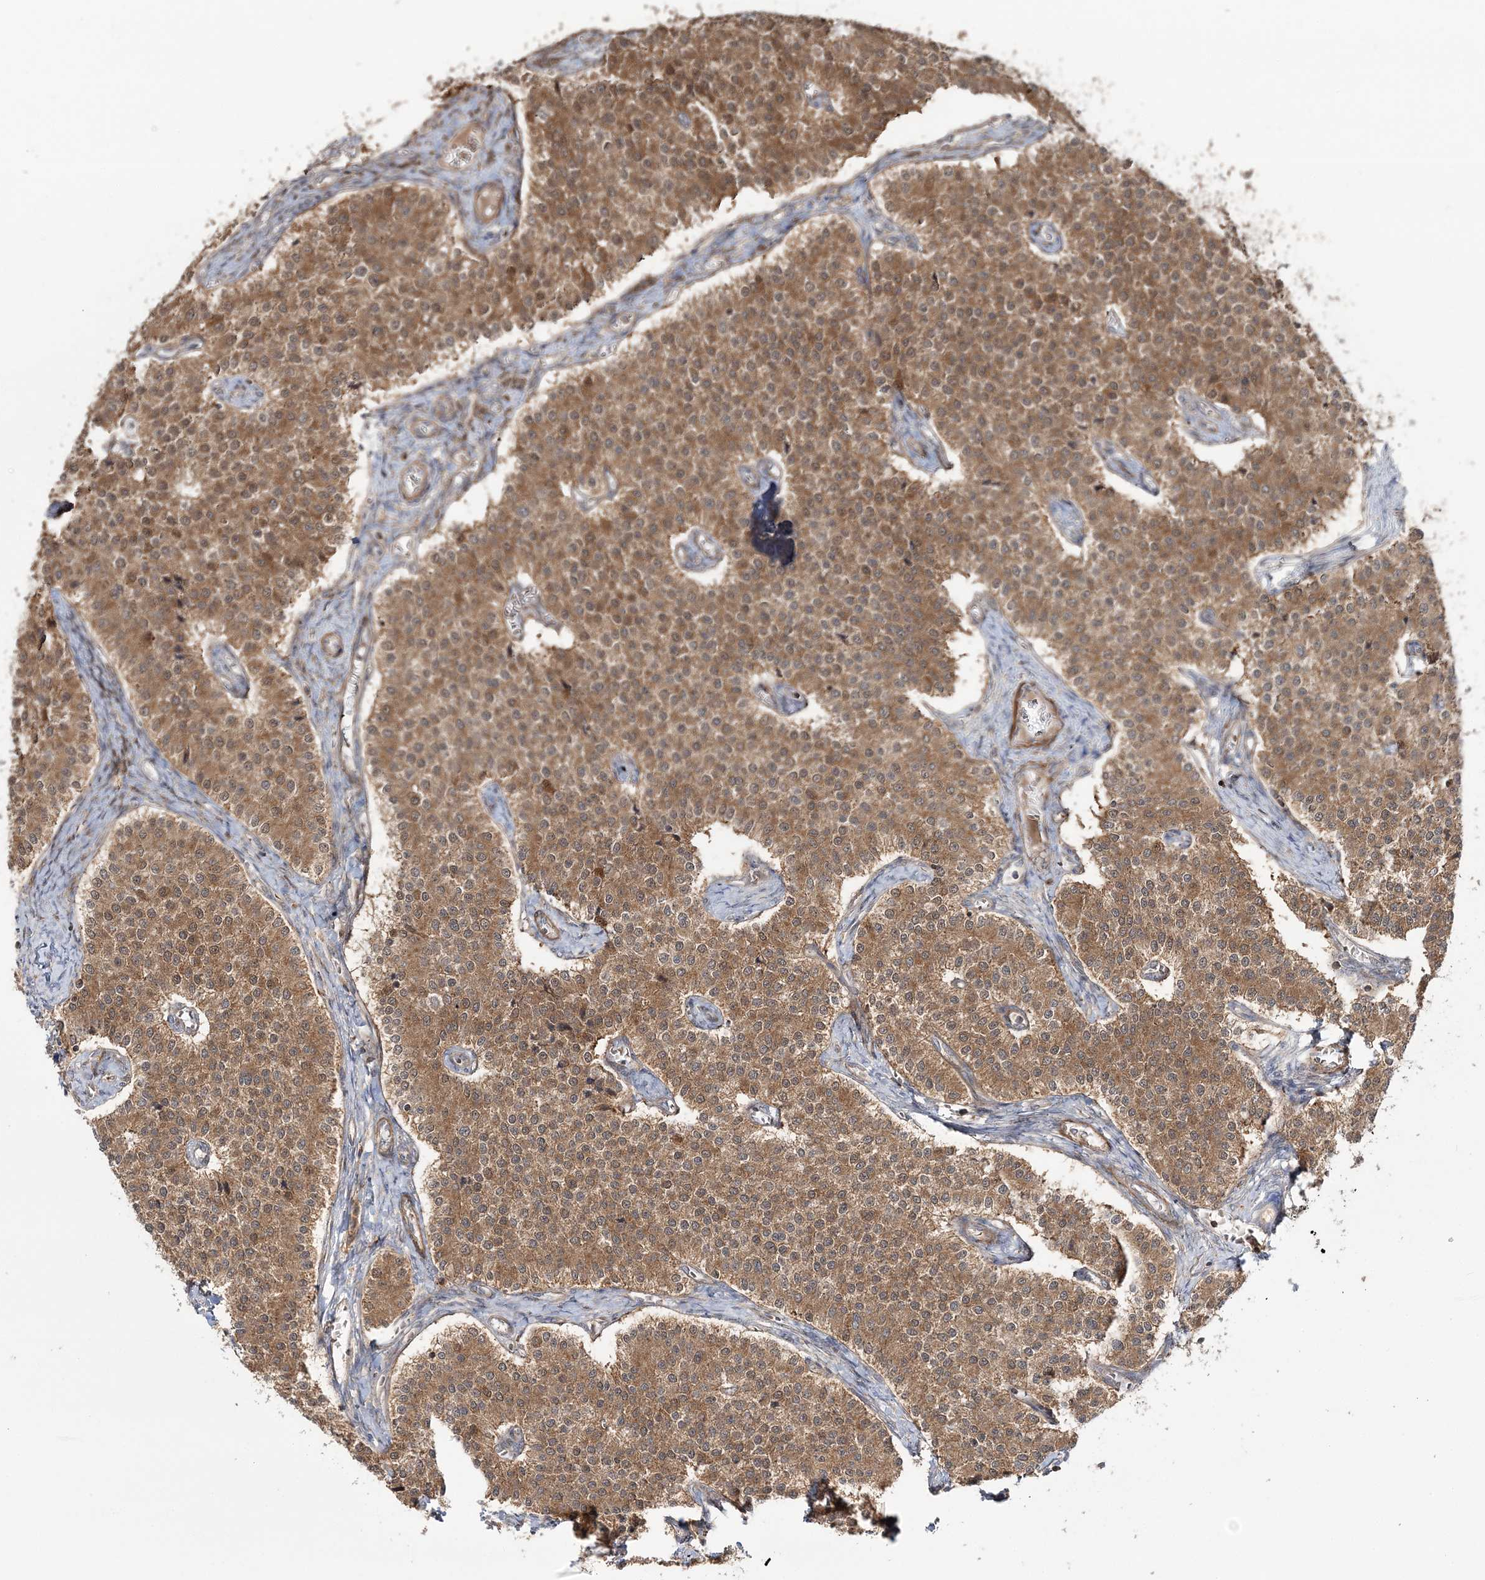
{"staining": {"intensity": "moderate", "quantity": ">75%", "location": "cytoplasmic/membranous"}, "tissue": "carcinoid", "cell_type": "Tumor cells", "image_type": "cancer", "snomed": [{"axis": "morphology", "description": "Carcinoid, malignant, NOS"}, {"axis": "topography", "description": "Colon"}], "caption": "IHC of carcinoid (malignant) shows medium levels of moderate cytoplasmic/membranous positivity in about >75% of tumor cells.", "gene": "MOCS2", "patient": {"sex": "female", "age": 52}}